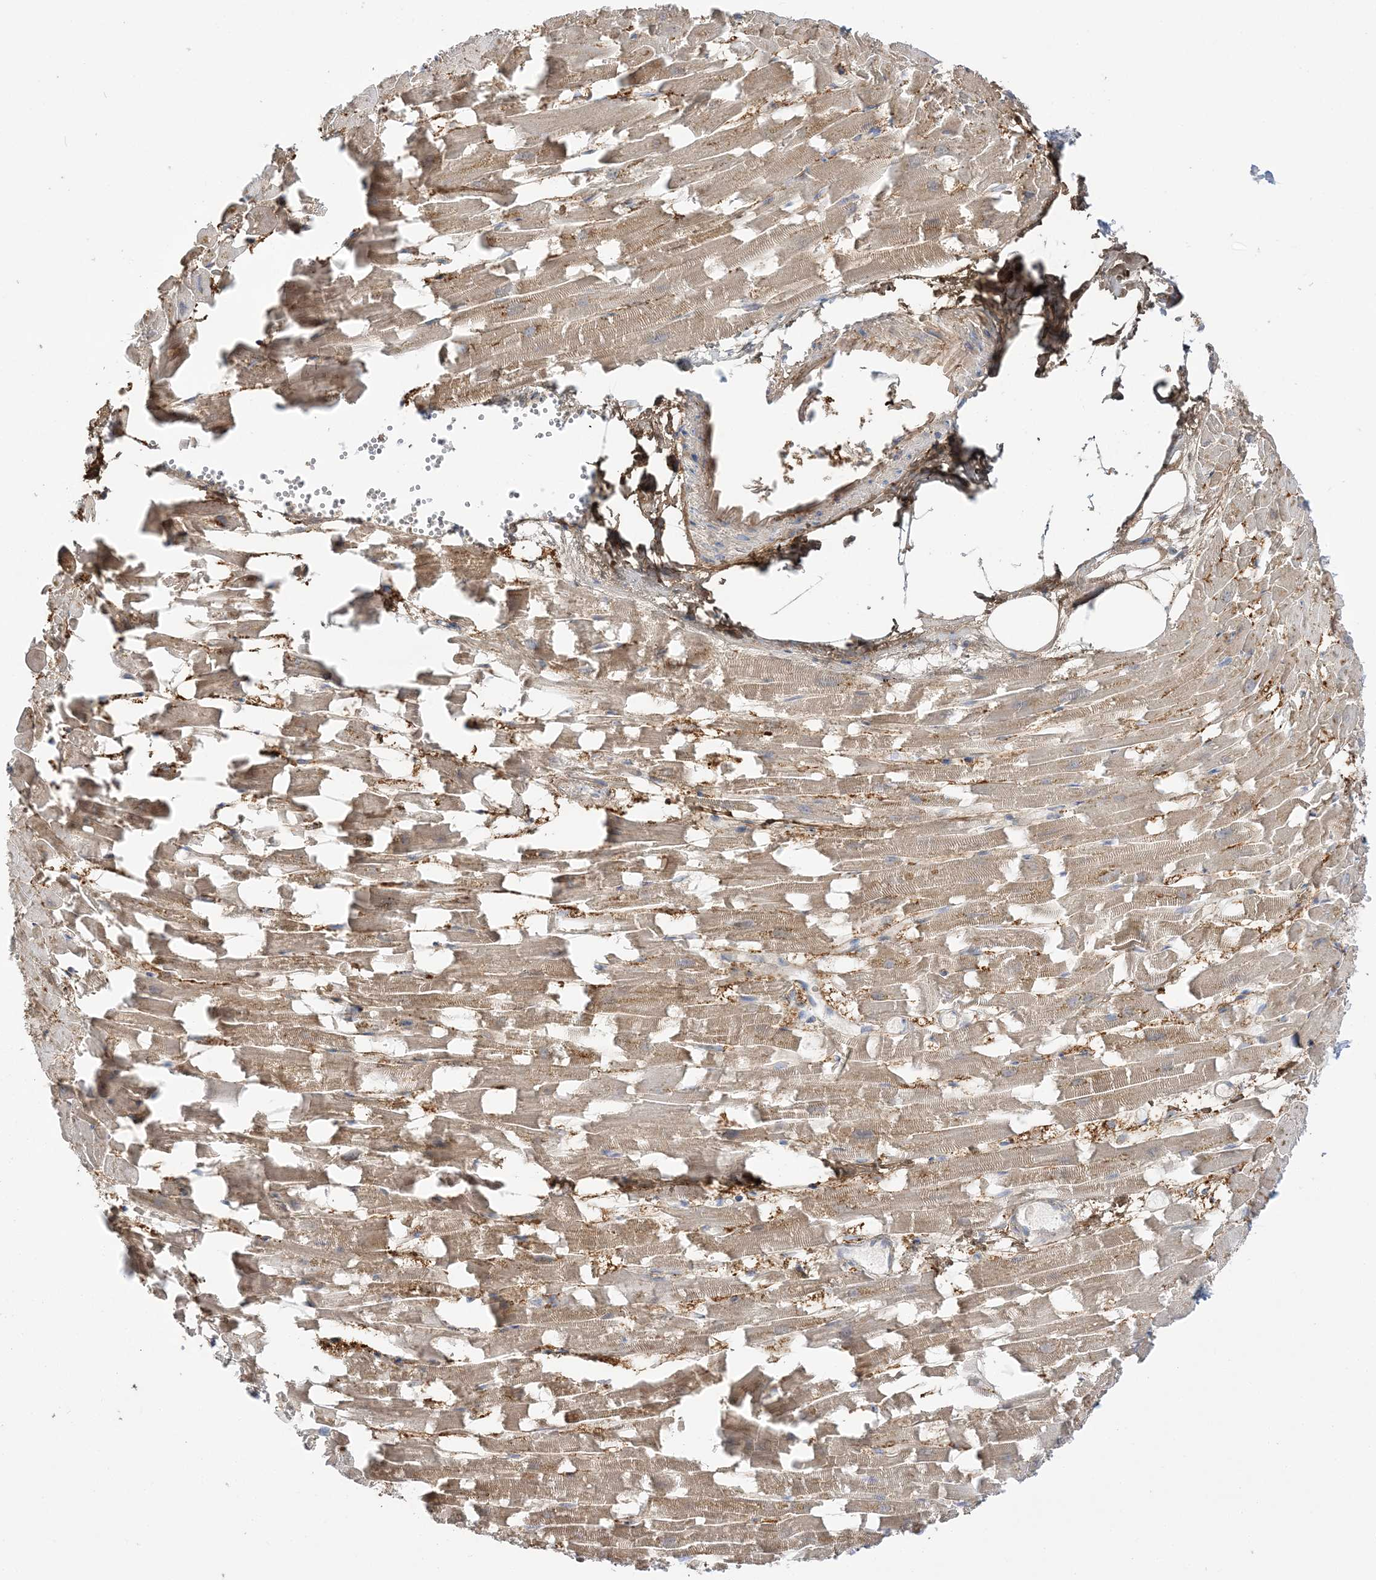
{"staining": {"intensity": "weak", "quantity": ">75%", "location": "cytoplasmic/membranous"}, "tissue": "heart muscle", "cell_type": "Cardiomyocytes", "image_type": "normal", "snomed": [{"axis": "morphology", "description": "Normal tissue, NOS"}, {"axis": "topography", "description": "Heart"}], "caption": "Immunohistochemical staining of normal human heart muscle reveals low levels of weak cytoplasmic/membranous expression in approximately >75% of cardiomyocytes.", "gene": "THADA", "patient": {"sex": "female", "age": 64}}